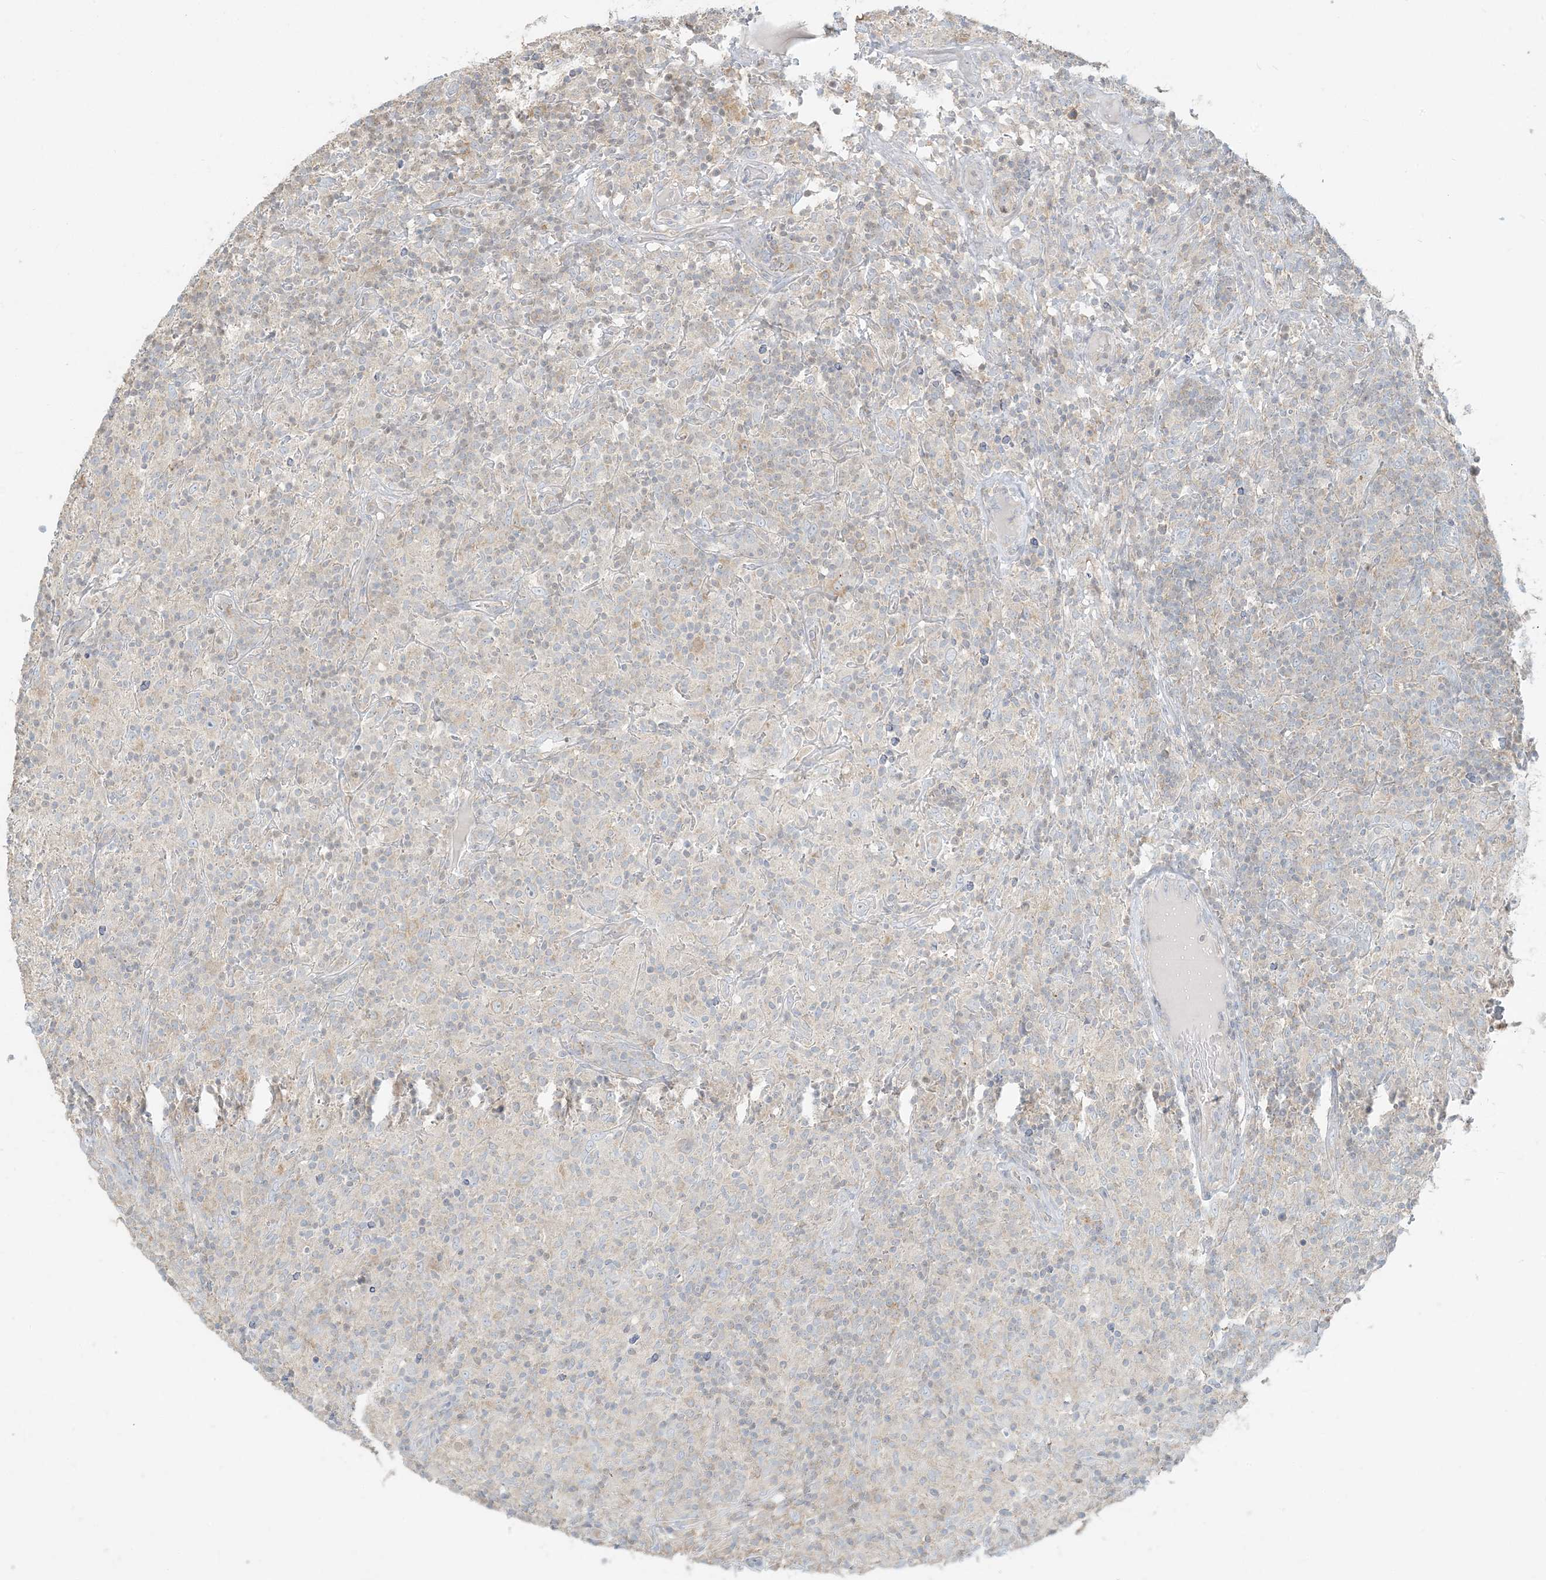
{"staining": {"intensity": "negative", "quantity": "none", "location": "none"}, "tissue": "lymphoma", "cell_type": "Tumor cells", "image_type": "cancer", "snomed": [{"axis": "morphology", "description": "Hodgkin's disease, NOS"}, {"axis": "topography", "description": "Lymph node"}], "caption": "An image of lymphoma stained for a protein reveals no brown staining in tumor cells.", "gene": "HACL1", "patient": {"sex": "male", "age": 70}}